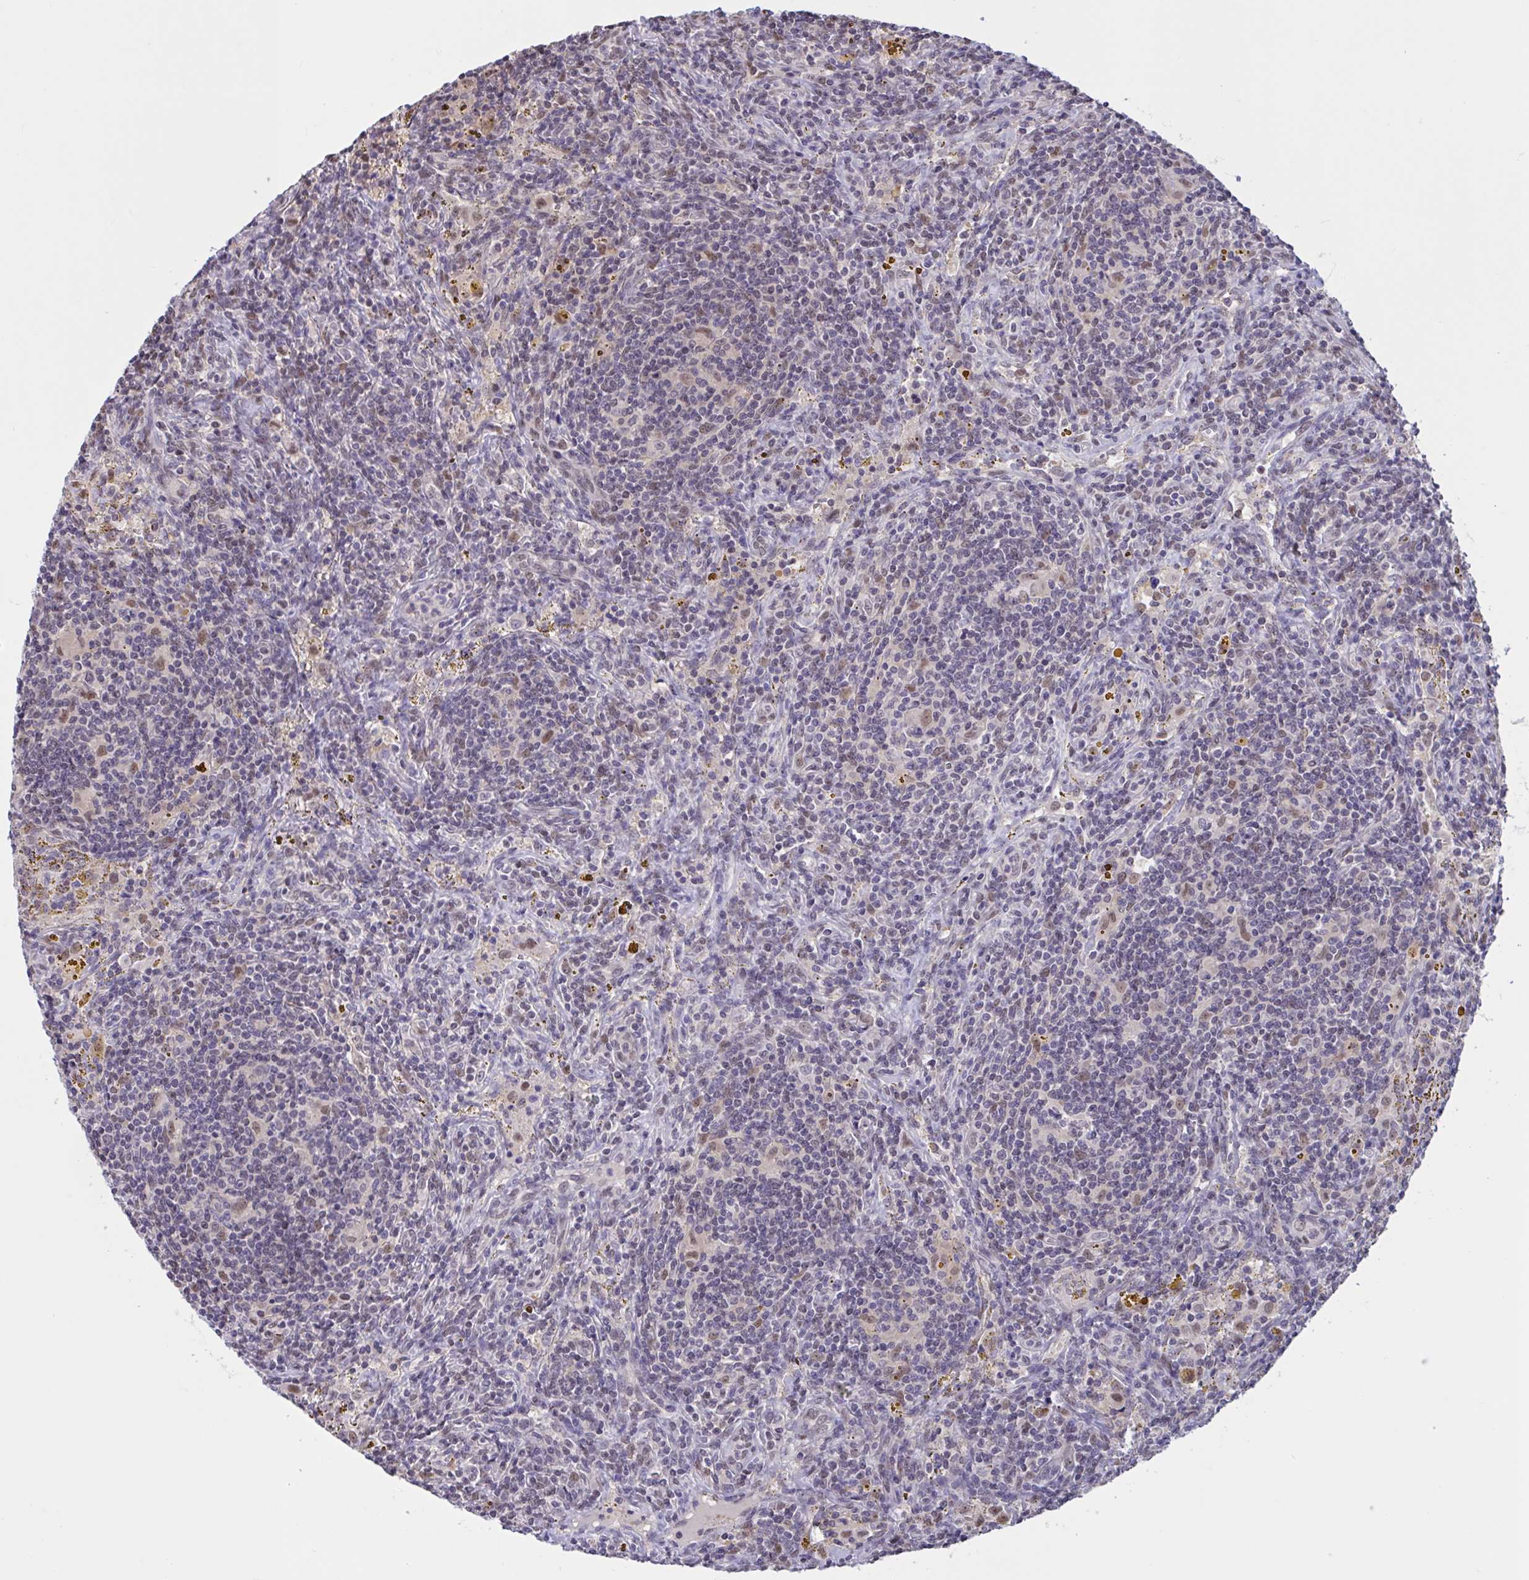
{"staining": {"intensity": "negative", "quantity": "none", "location": "none"}, "tissue": "lymphoma", "cell_type": "Tumor cells", "image_type": "cancer", "snomed": [{"axis": "morphology", "description": "Malignant lymphoma, non-Hodgkin's type, Low grade"}, {"axis": "topography", "description": "Spleen"}], "caption": "Tumor cells show no significant protein staining in low-grade malignant lymphoma, non-Hodgkin's type. (DAB immunohistochemistry with hematoxylin counter stain).", "gene": "RBL1", "patient": {"sex": "female", "age": 70}}